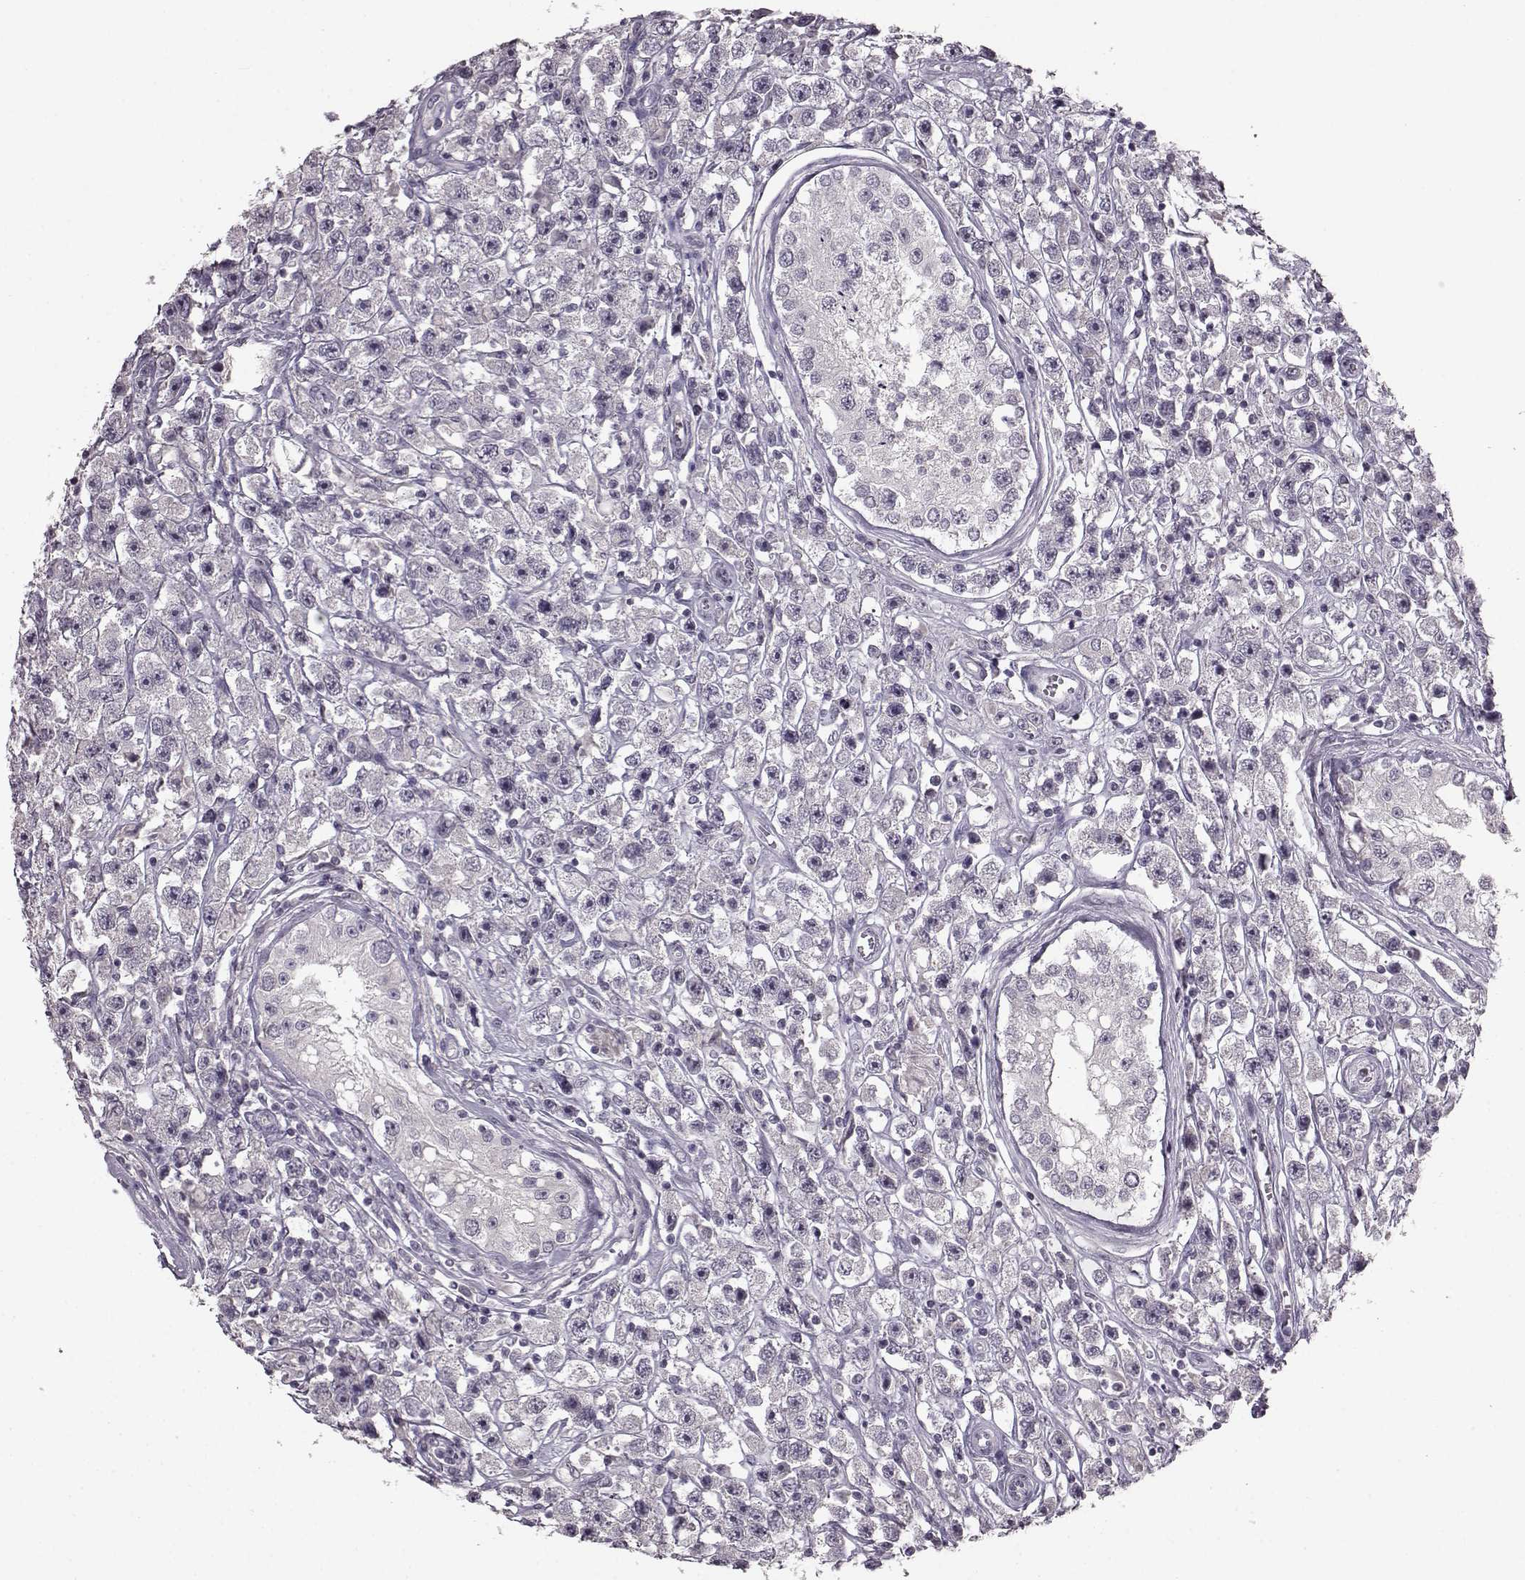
{"staining": {"intensity": "negative", "quantity": "none", "location": "none"}, "tissue": "testis cancer", "cell_type": "Tumor cells", "image_type": "cancer", "snomed": [{"axis": "morphology", "description": "Seminoma, NOS"}, {"axis": "topography", "description": "Testis"}], "caption": "A high-resolution photomicrograph shows immunohistochemistry (IHC) staining of seminoma (testis), which exhibits no significant positivity in tumor cells.", "gene": "LHB", "patient": {"sex": "male", "age": 45}}